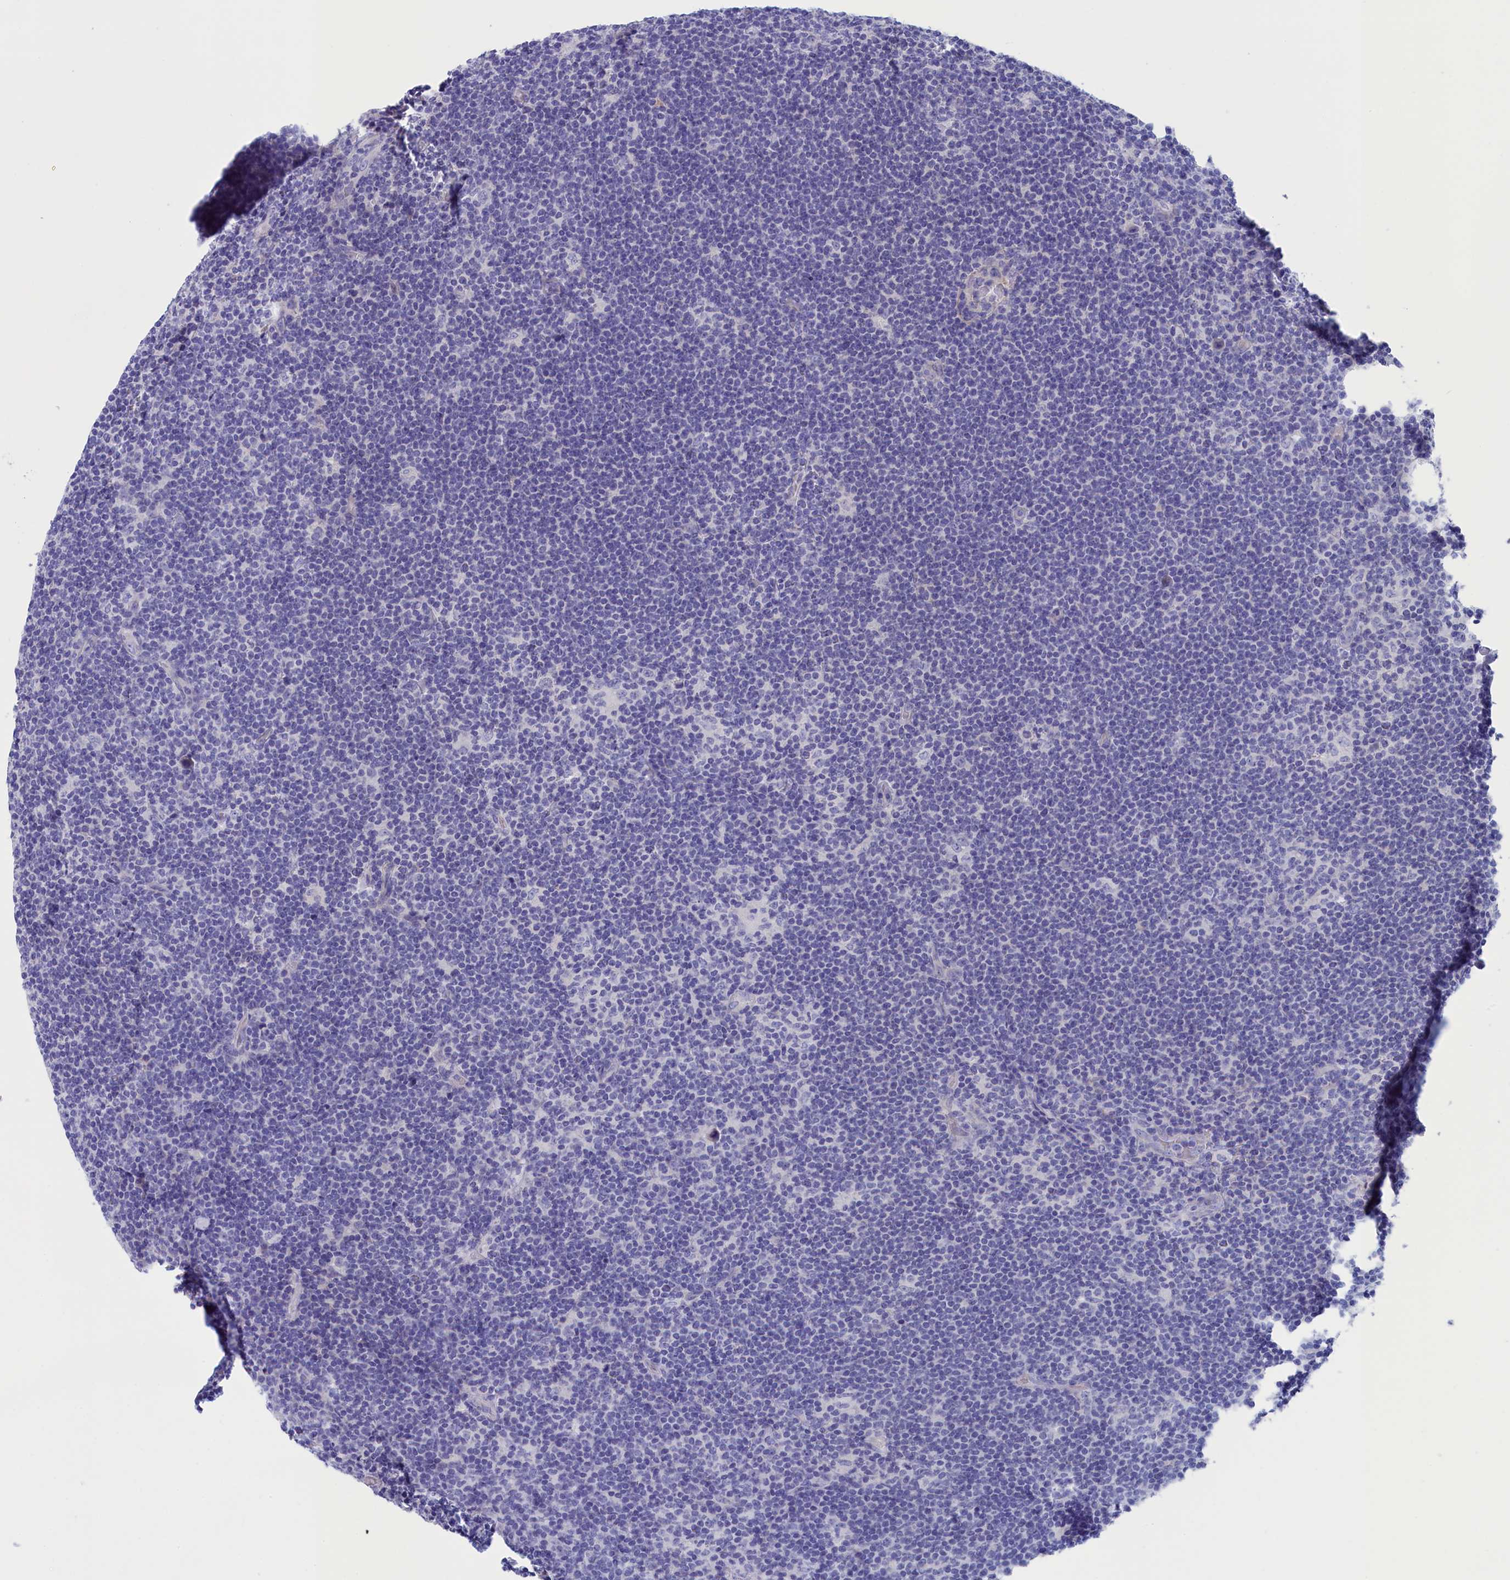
{"staining": {"intensity": "negative", "quantity": "none", "location": "none"}, "tissue": "lymphoma", "cell_type": "Tumor cells", "image_type": "cancer", "snomed": [{"axis": "morphology", "description": "Hodgkin's disease, NOS"}, {"axis": "topography", "description": "Lymph node"}], "caption": "The micrograph demonstrates no significant positivity in tumor cells of Hodgkin's disease.", "gene": "ANKRD2", "patient": {"sex": "female", "age": 57}}